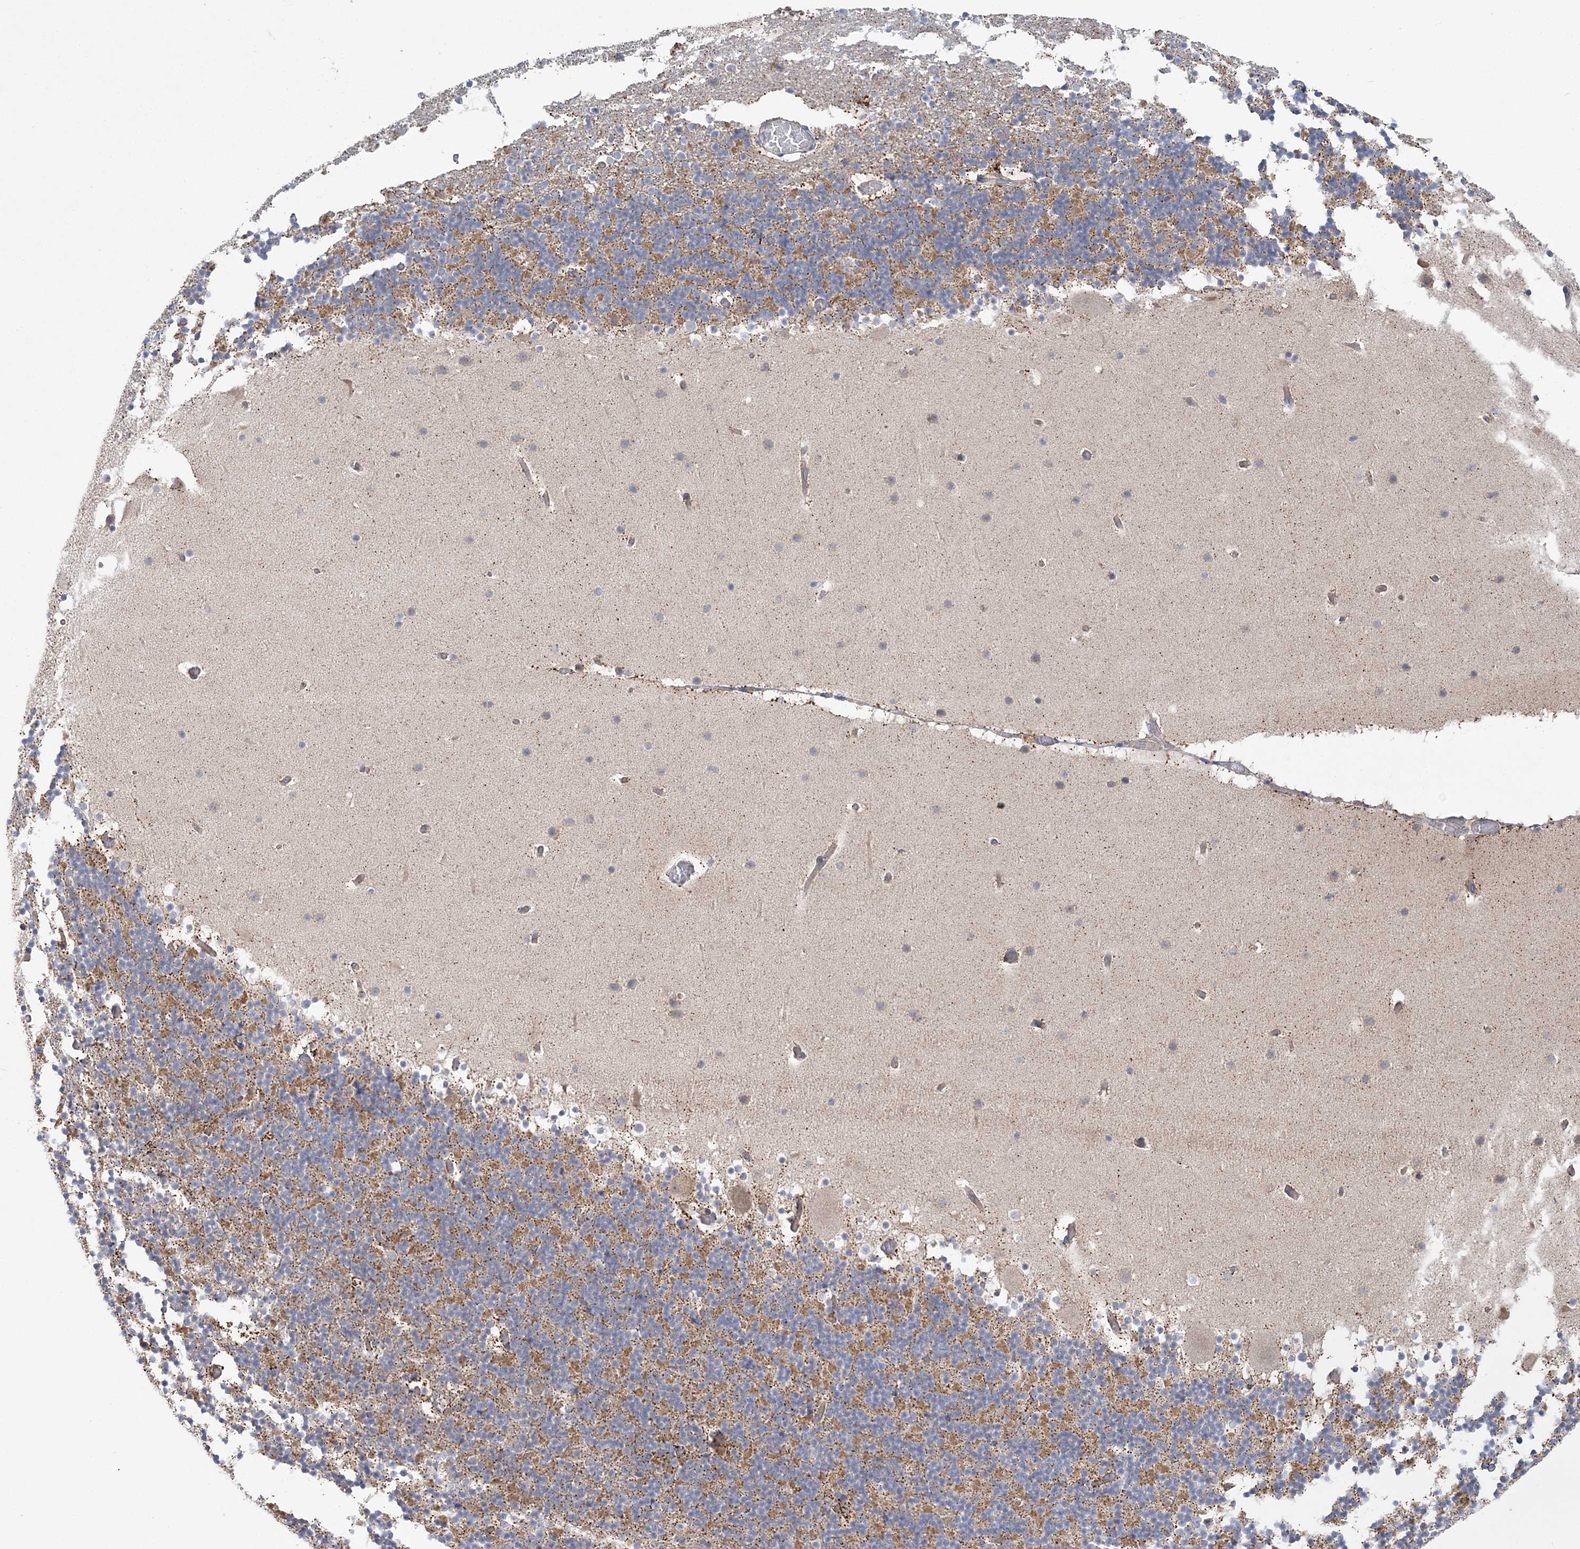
{"staining": {"intensity": "moderate", "quantity": "<25%", "location": "cytoplasmic/membranous"}, "tissue": "cerebellum", "cell_type": "Cells in granular layer", "image_type": "normal", "snomed": [{"axis": "morphology", "description": "Normal tissue, NOS"}, {"axis": "topography", "description": "Cerebellum"}], "caption": "Protein staining demonstrates moderate cytoplasmic/membranous staining in about <25% of cells in granular layer in unremarkable cerebellum.", "gene": "MMADHC", "patient": {"sex": "male", "age": 57}}